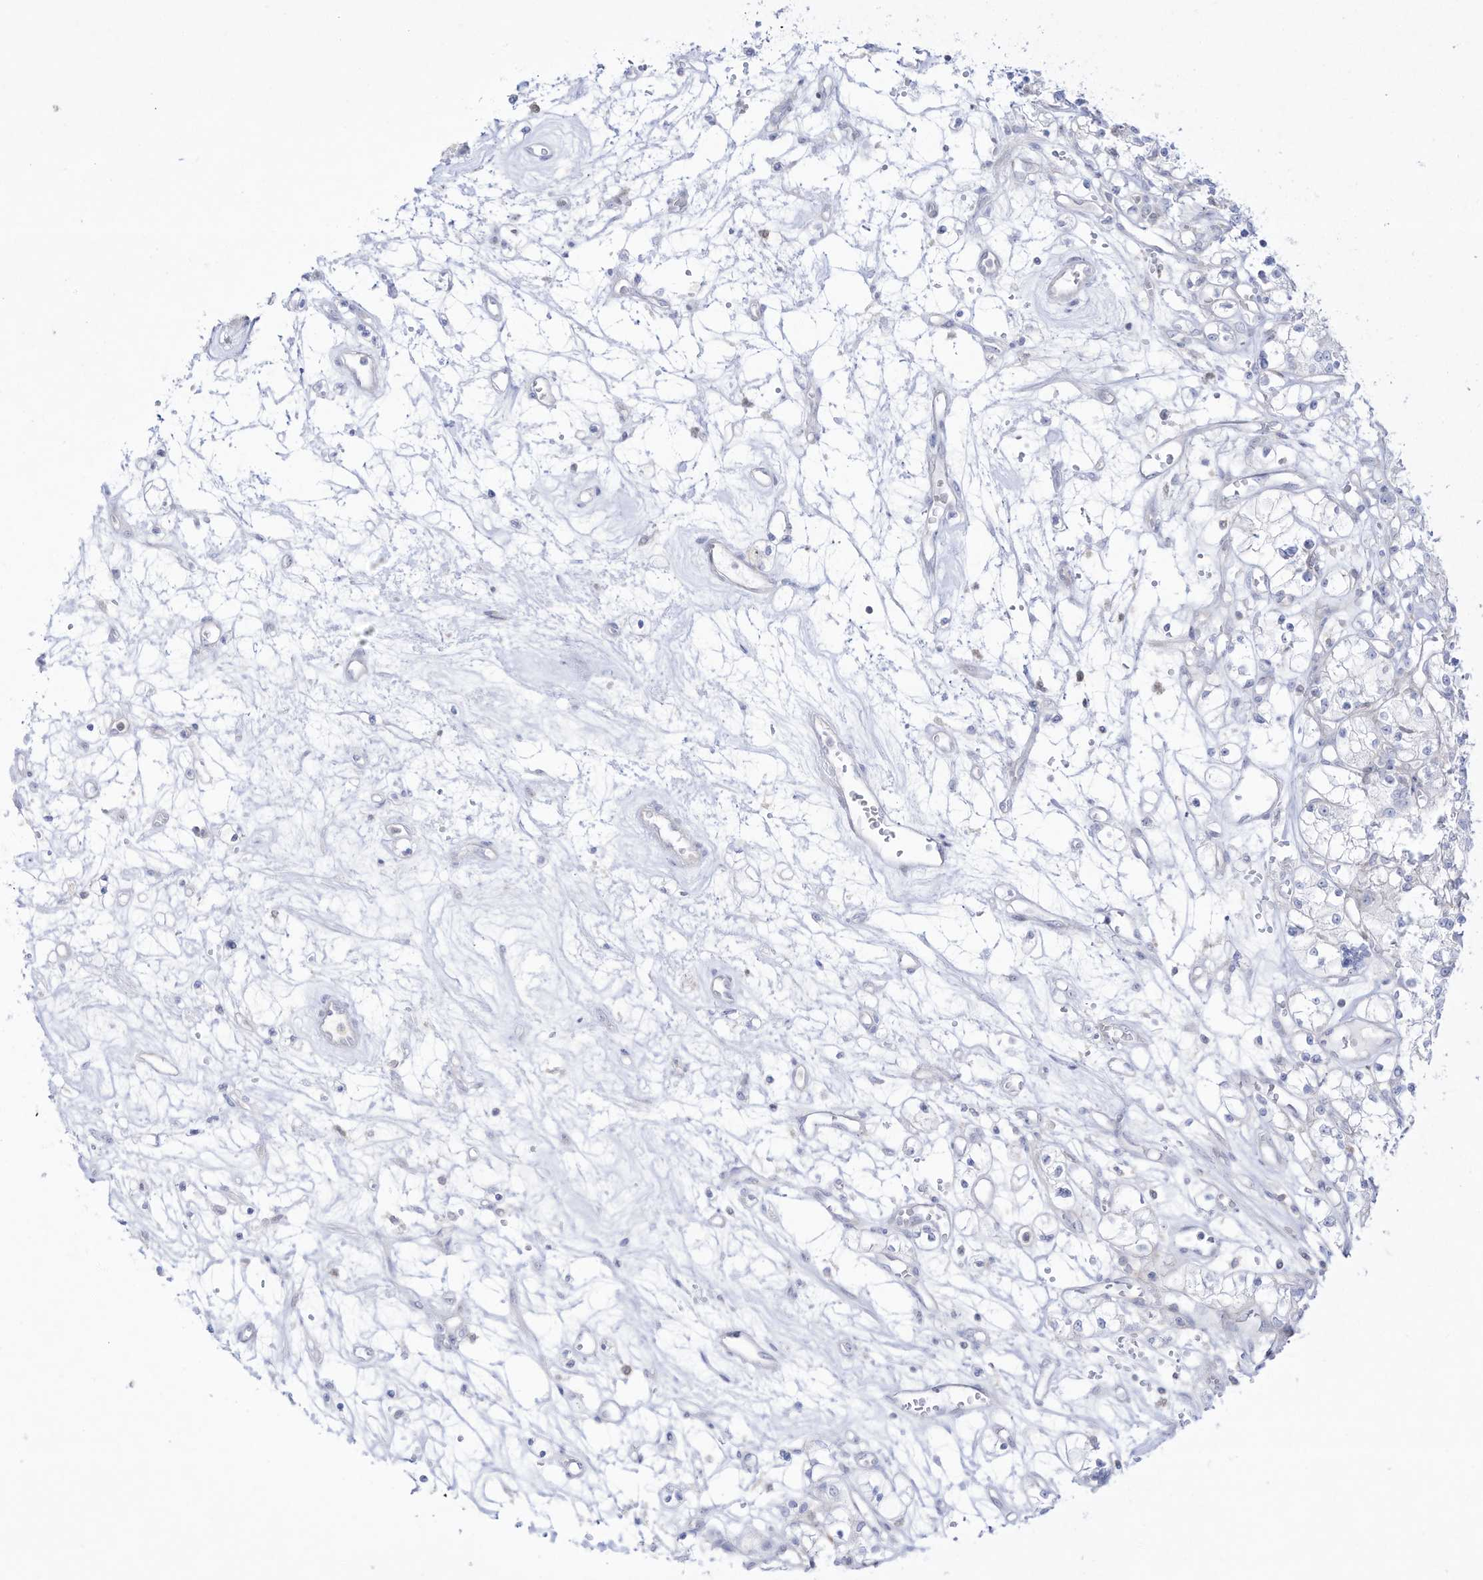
{"staining": {"intensity": "negative", "quantity": "none", "location": "none"}, "tissue": "renal cancer", "cell_type": "Tumor cells", "image_type": "cancer", "snomed": [{"axis": "morphology", "description": "Adenocarcinoma, NOS"}, {"axis": "topography", "description": "Kidney"}], "caption": "Immunohistochemistry of human renal cancer (adenocarcinoma) exhibits no staining in tumor cells.", "gene": "DMKN", "patient": {"sex": "female", "age": 59}}